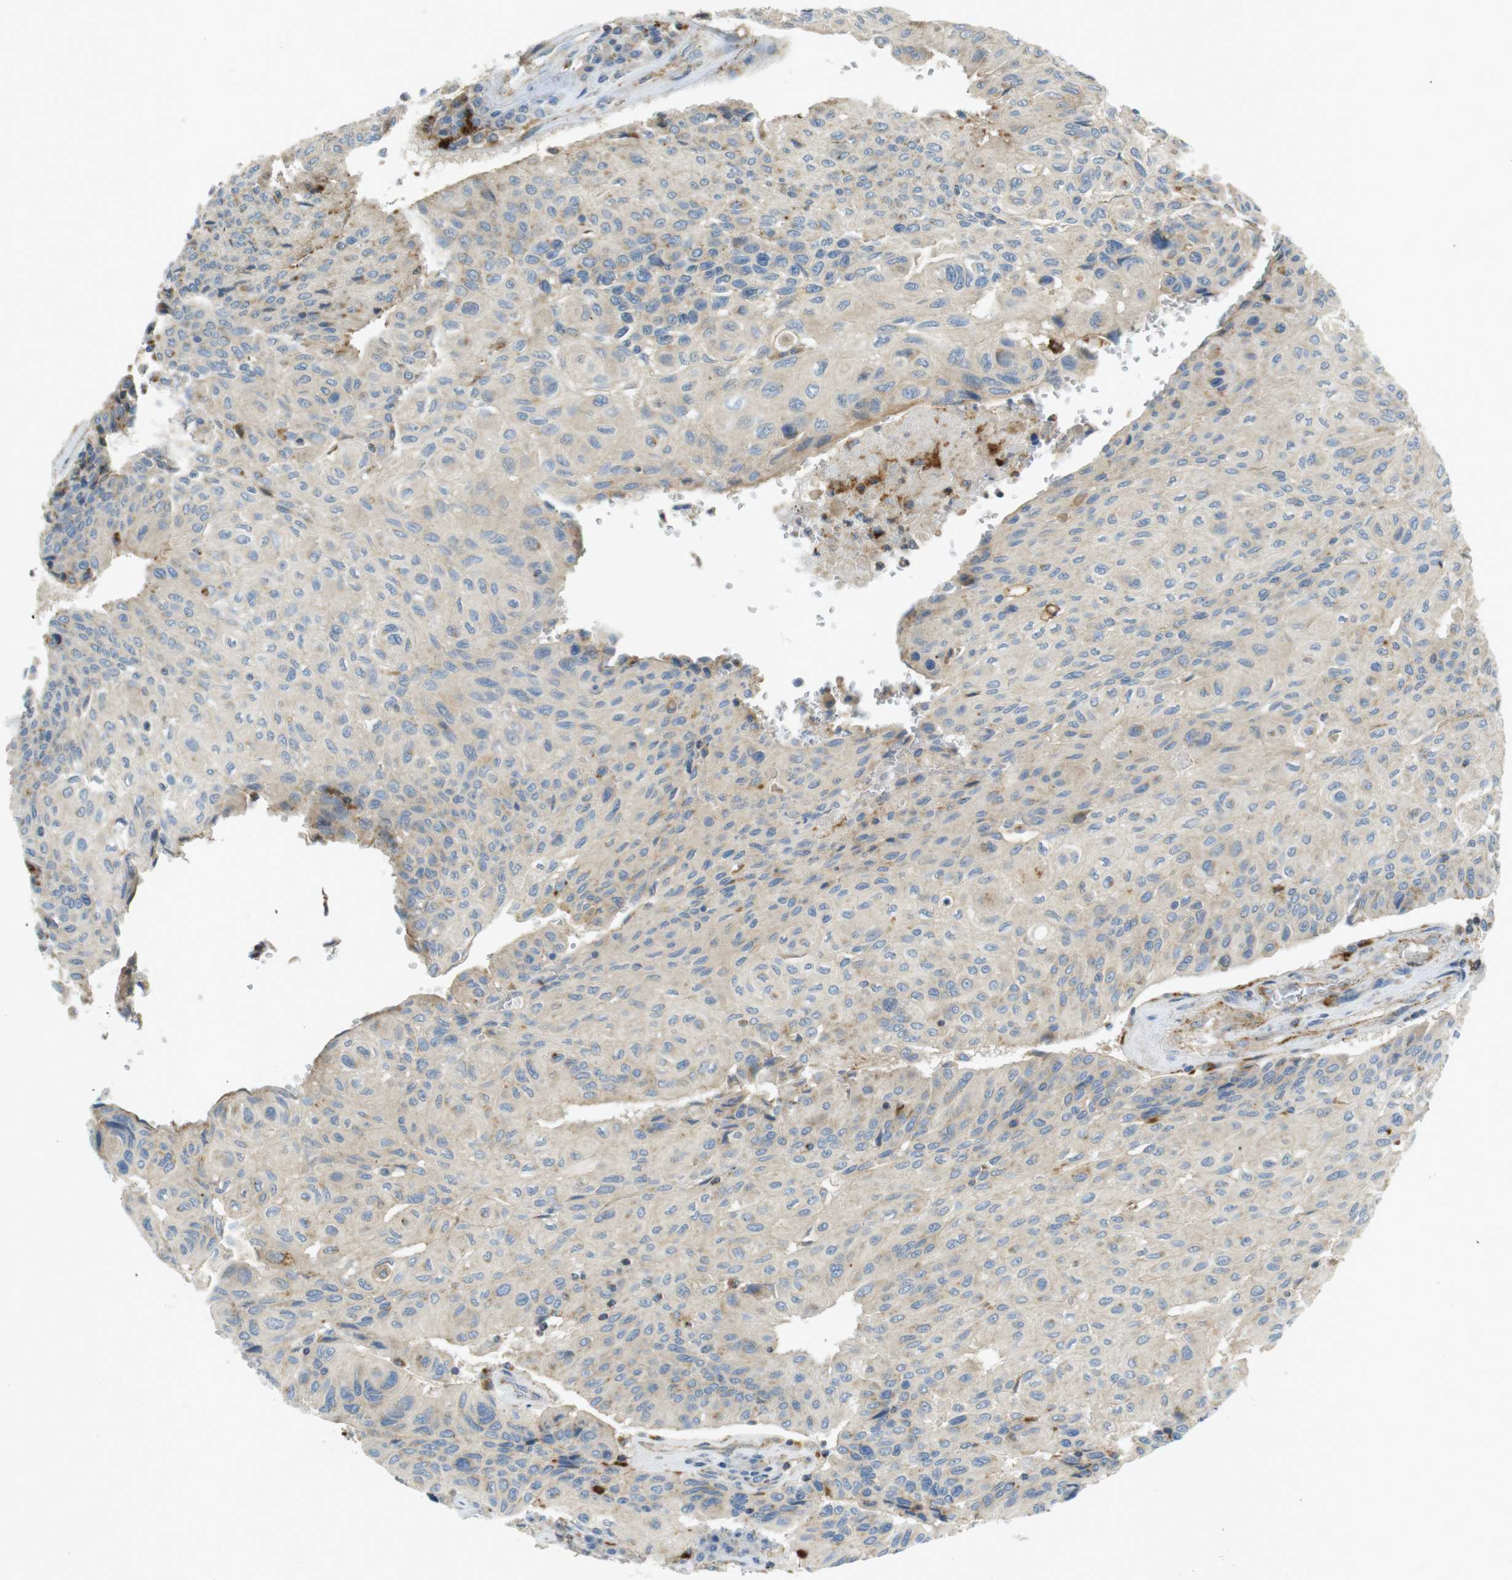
{"staining": {"intensity": "weak", "quantity": "<25%", "location": "cytoplasmic/membranous"}, "tissue": "urothelial cancer", "cell_type": "Tumor cells", "image_type": "cancer", "snomed": [{"axis": "morphology", "description": "Urothelial carcinoma, High grade"}, {"axis": "topography", "description": "Urinary bladder"}], "caption": "Tumor cells show no significant positivity in urothelial cancer.", "gene": "LAMP1", "patient": {"sex": "male", "age": 66}}